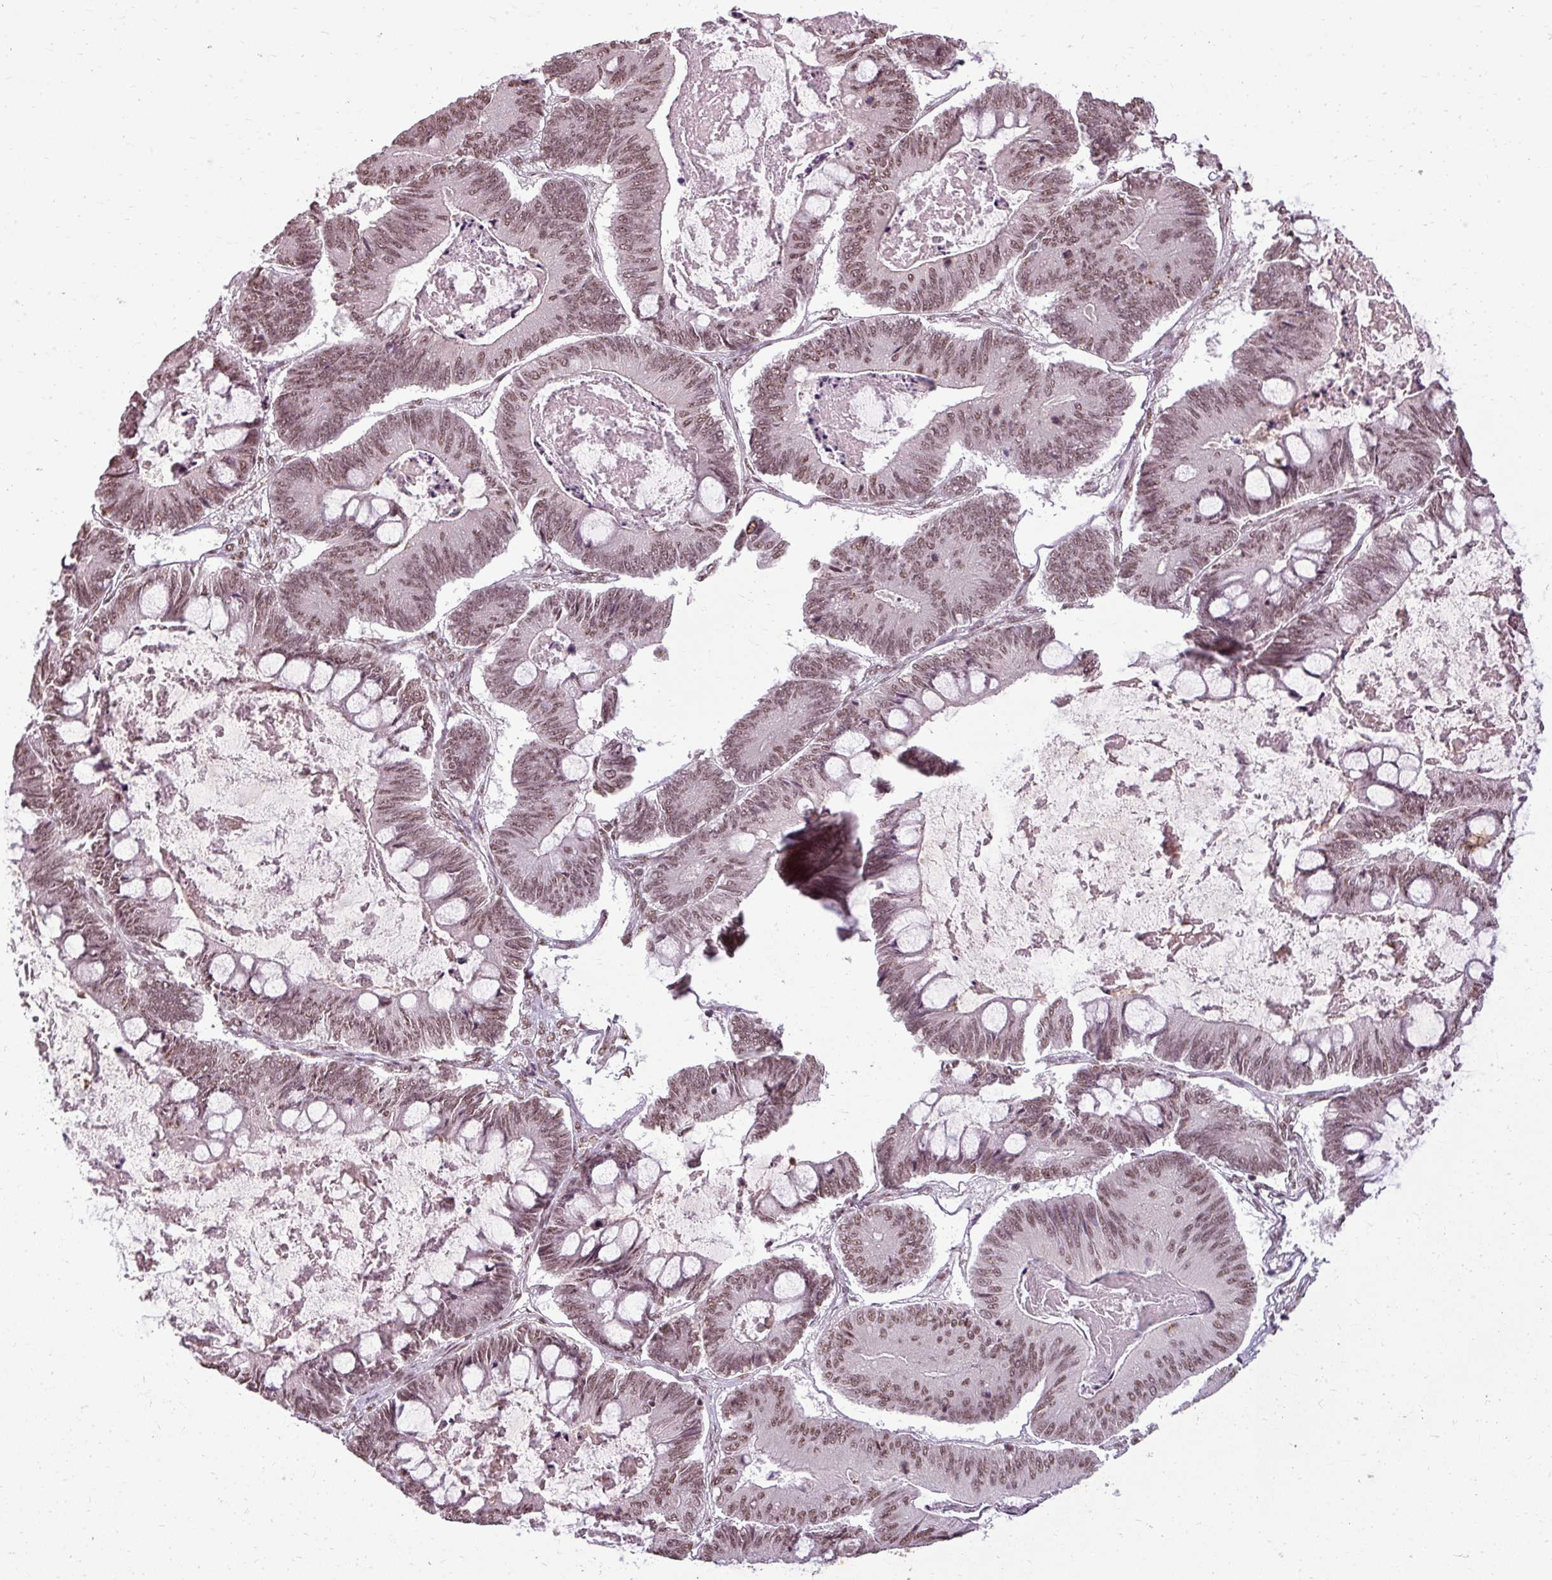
{"staining": {"intensity": "moderate", "quantity": ">75%", "location": "nuclear"}, "tissue": "ovarian cancer", "cell_type": "Tumor cells", "image_type": "cancer", "snomed": [{"axis": "morphology", "description": "Cystadenocarcinoma, mucinous, NOS"}, {"axis": "topography", "description": "Ovary"}], "caption": "Immunohistochemical staining of human ovarian mucinous cystadenocarcinoma exhibits medium levels of moderate nuclear protein staining in approximately >75% of tumor cells.", "gene": "BCAS3", "patient": {"sex": "female", "age": 61}}